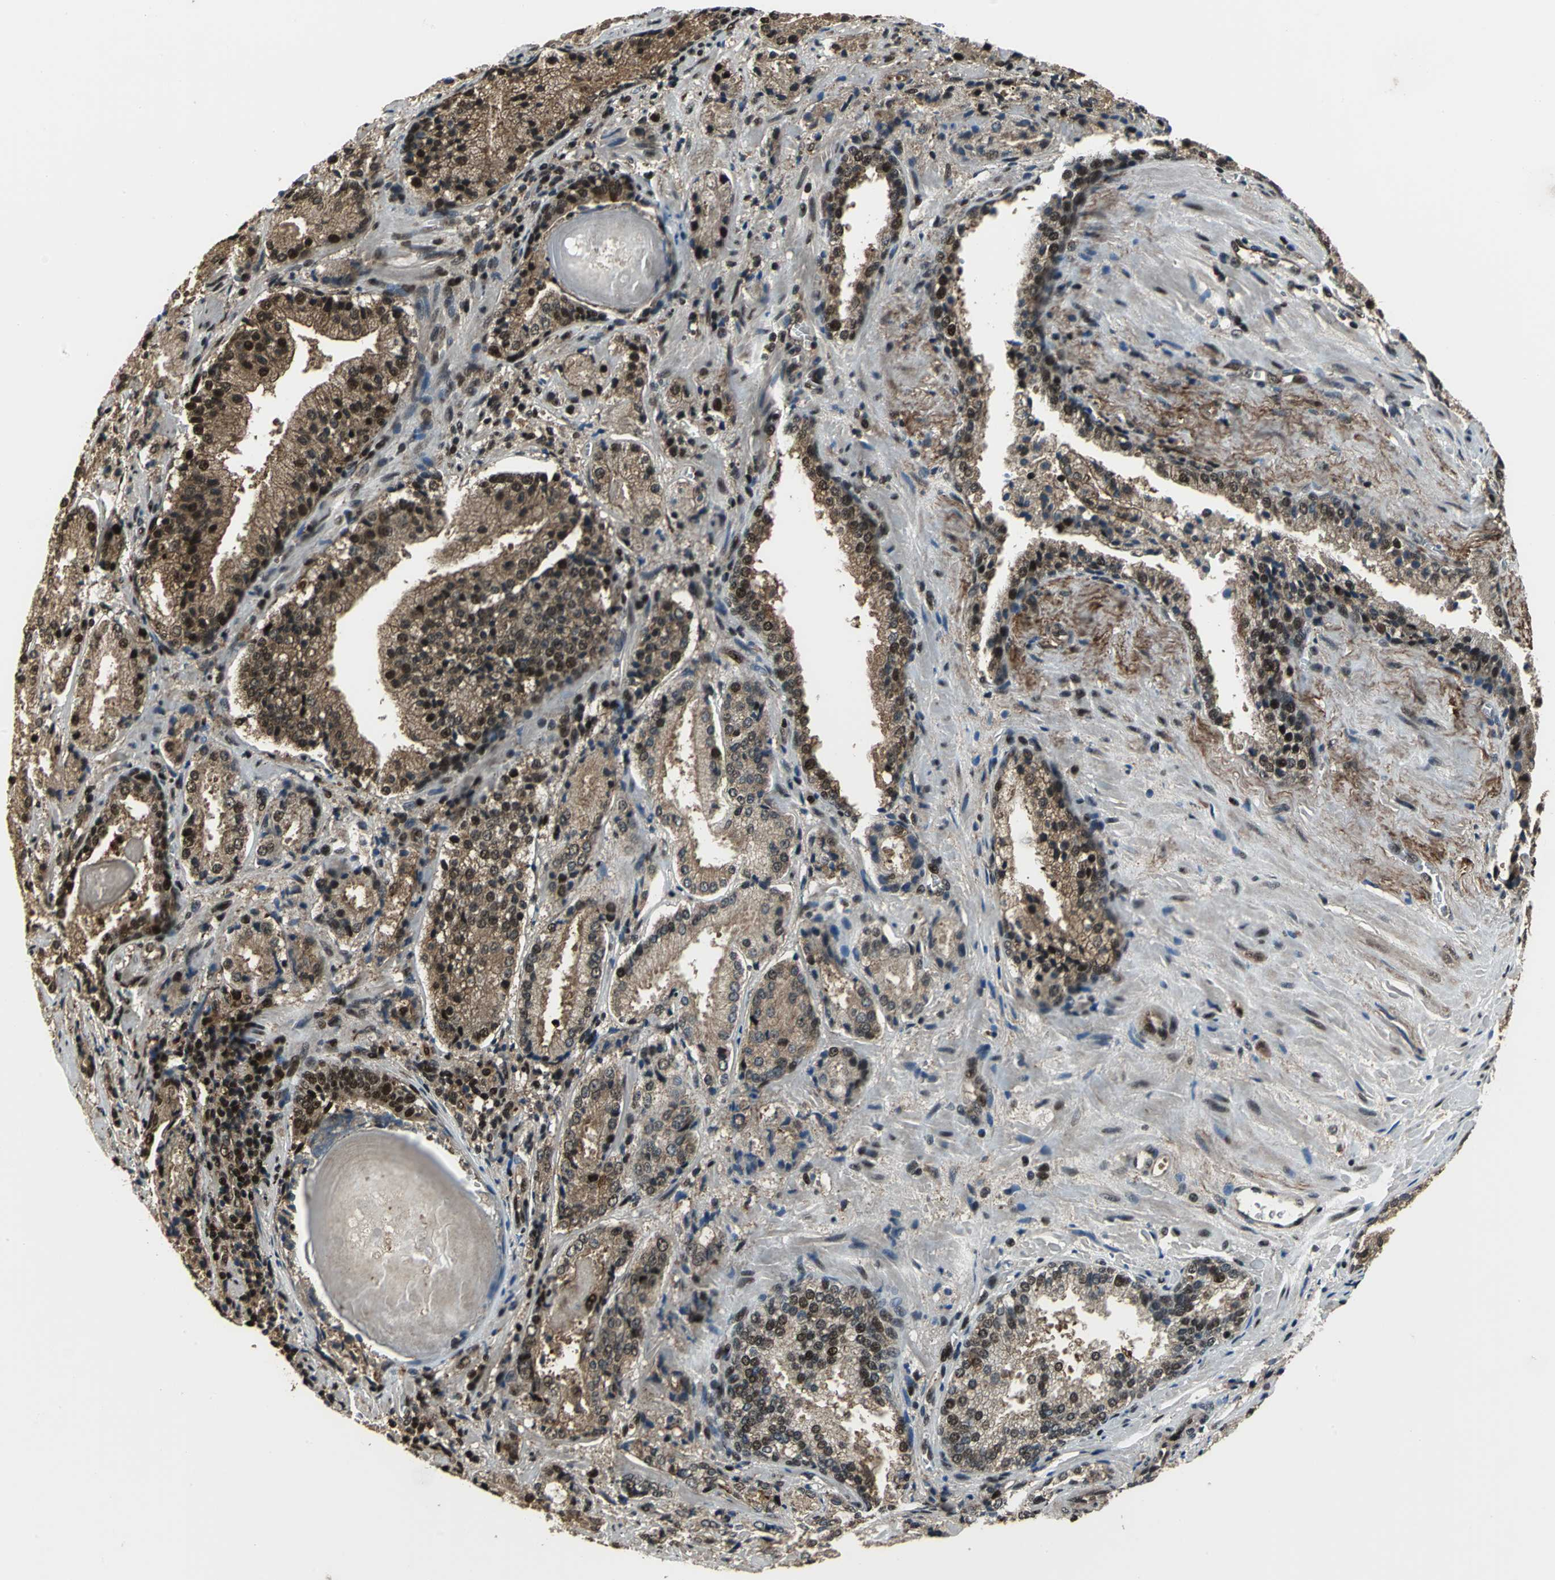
{"staining": {"intensity": "moderate", "quantity": ">75%", "location": "cytoplasmic/membranous,nuclear"}, "tissue": "prostate cancer", "cell_type": "Tumor cells", "image_type": "cancer", "snomed": [{"axis": "morphology", "description": "Adenocarcinoma, High grade"}, {"axis": "topography", "description": "Prostate"}], "caption": "This photomicrograph displays prostate adenocarcinoma (high-grade) stained with IHC to label a protein in brown. The cytoplasmic/membranous and nuclear of tumor cells show moderate positivity for the protein. Nuclei are counter-stained blue.", "gene": "MIS18BP1", "patient": {"sex": "male", "age": 58}}